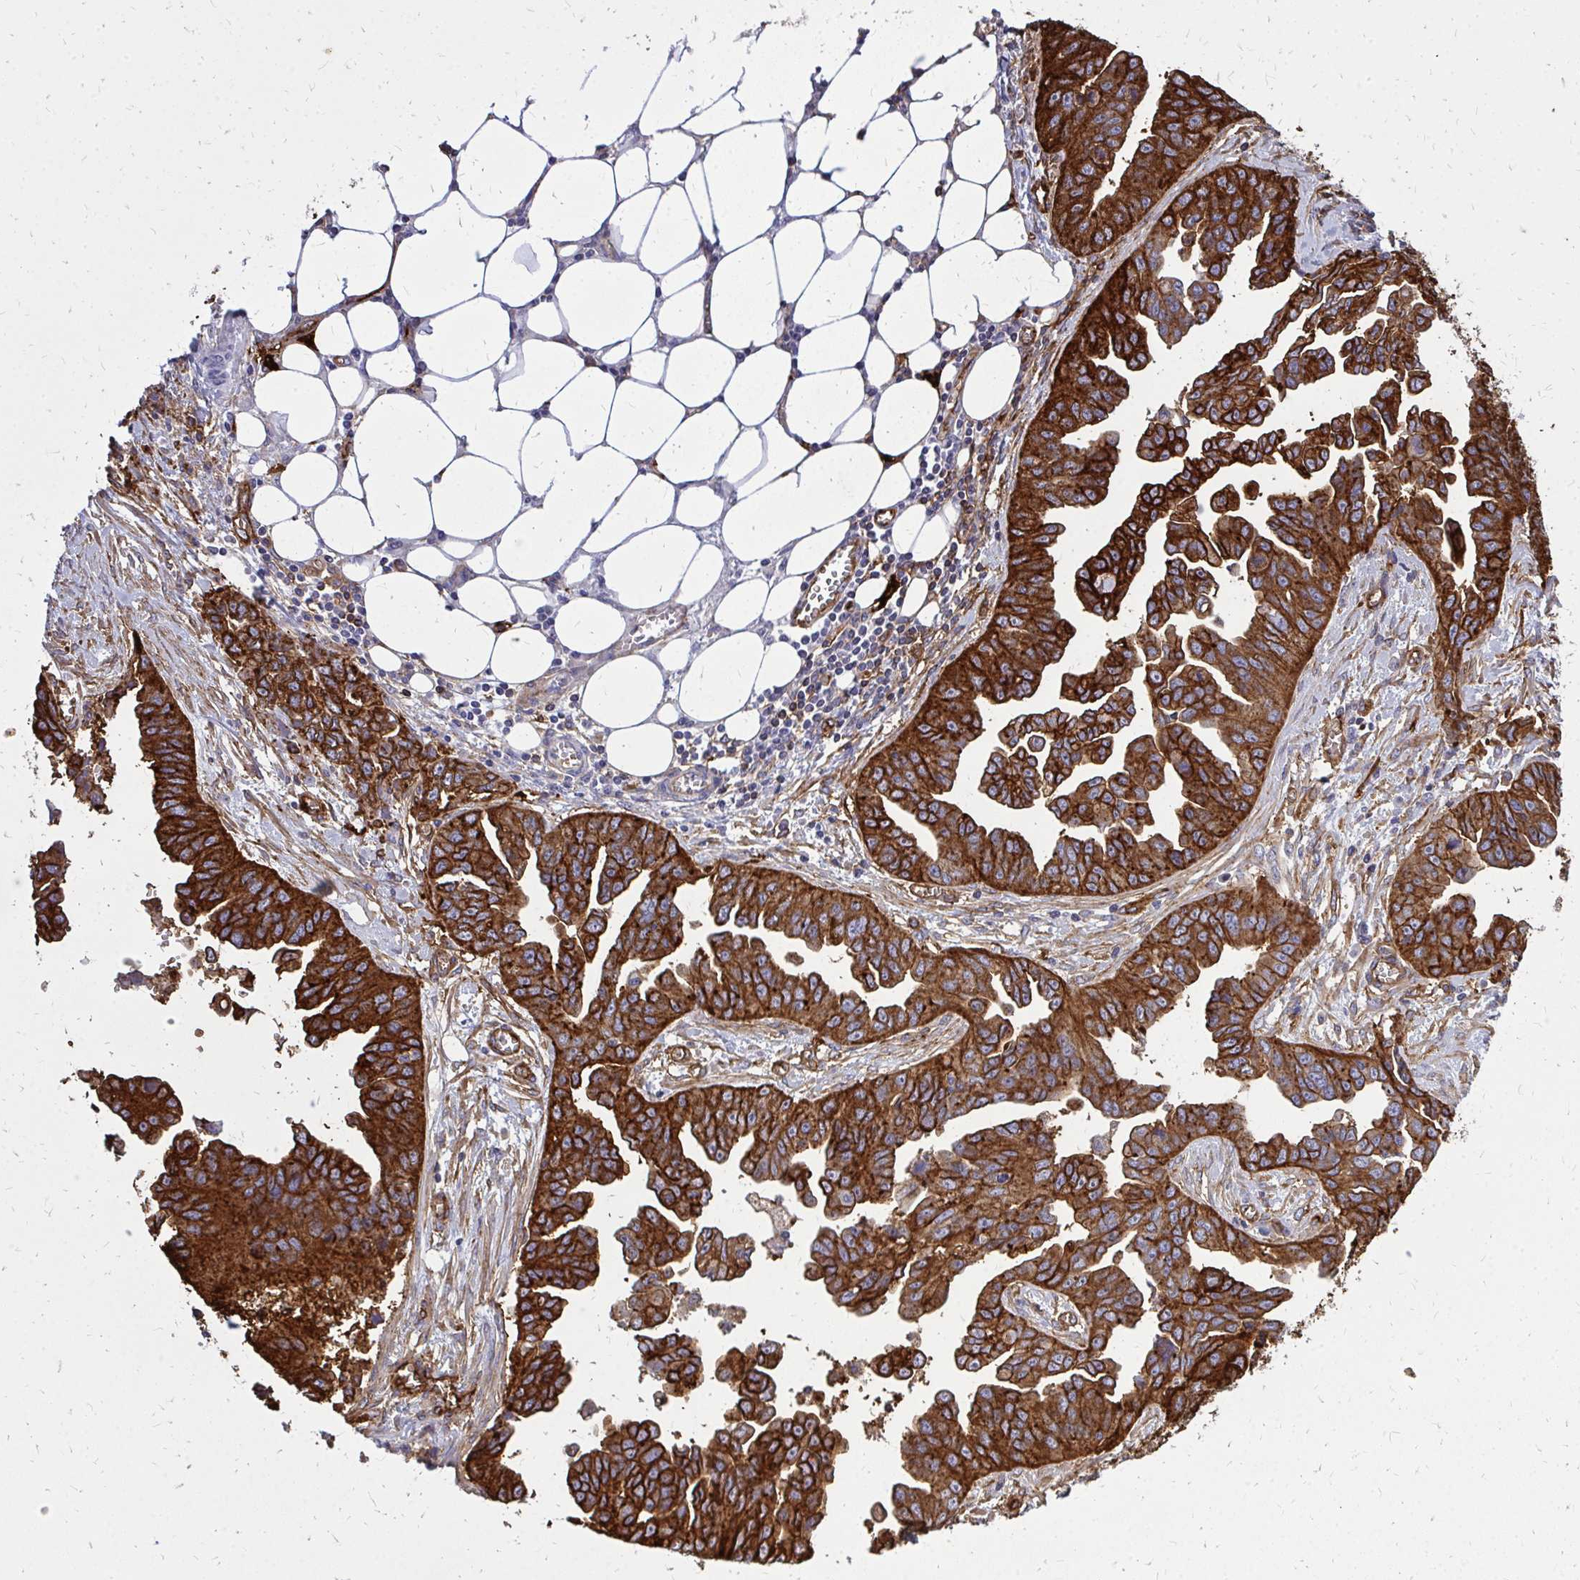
{"staining": {"intensity": "strong", "quantity": ">75%", "location": "cytoplasmic/membranous"}, "tissue": "ovarian cancer", "cell_type": "Tumor cells", "image_type": "cancer", "snomed": [{"axis": "morphology", "description": "Cystadenocarcinoma, serous, NOS"}, {"axis": "topography", "description": "Ovary"}], "caption": "A histopathology image of ovarian cancer stained for a protein exhibits strong cytoplasmic/membranous brown staining in tumor cells.", "gene": "MARCKSL1", "patient": {"sex": "female", "age": 75}}